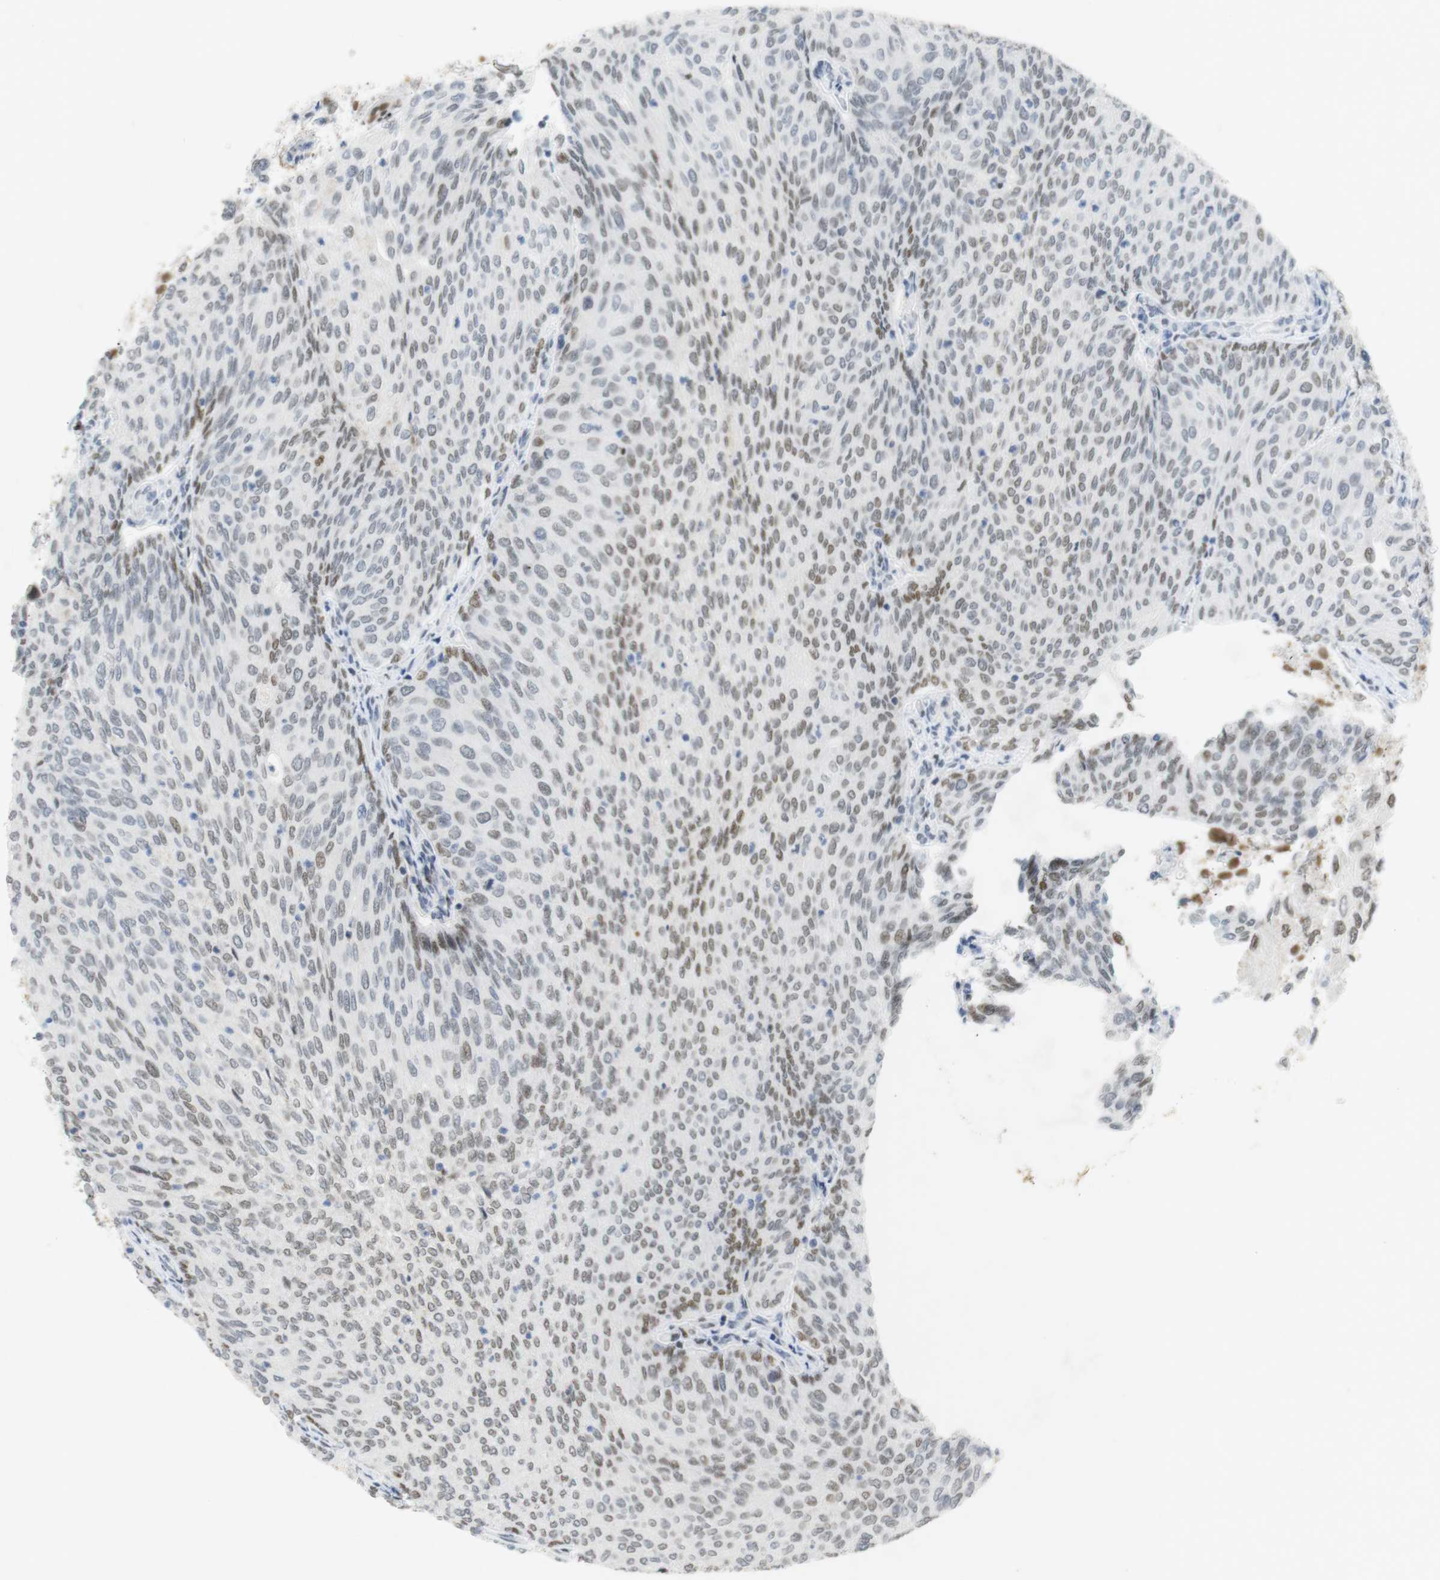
{"staining": {"intensity": "weak", "quantity": "<25%", "location": "nuclear"}, "tissue": "urothelial cancer", "cell_type": "Tumor cells", "image_type": "cancer", "snomed": [{"axis": "morphology", "description": "Urothelial carcinoma, Low grade"}, {"axis": "topography", "description": "Urinary bladder"}], "caption": "The photomicrograph reveals no significant expression in tumor cells of urothelial cancer.", "gene": "BMI1", "patient": {"sex": "female", "age": 79}}